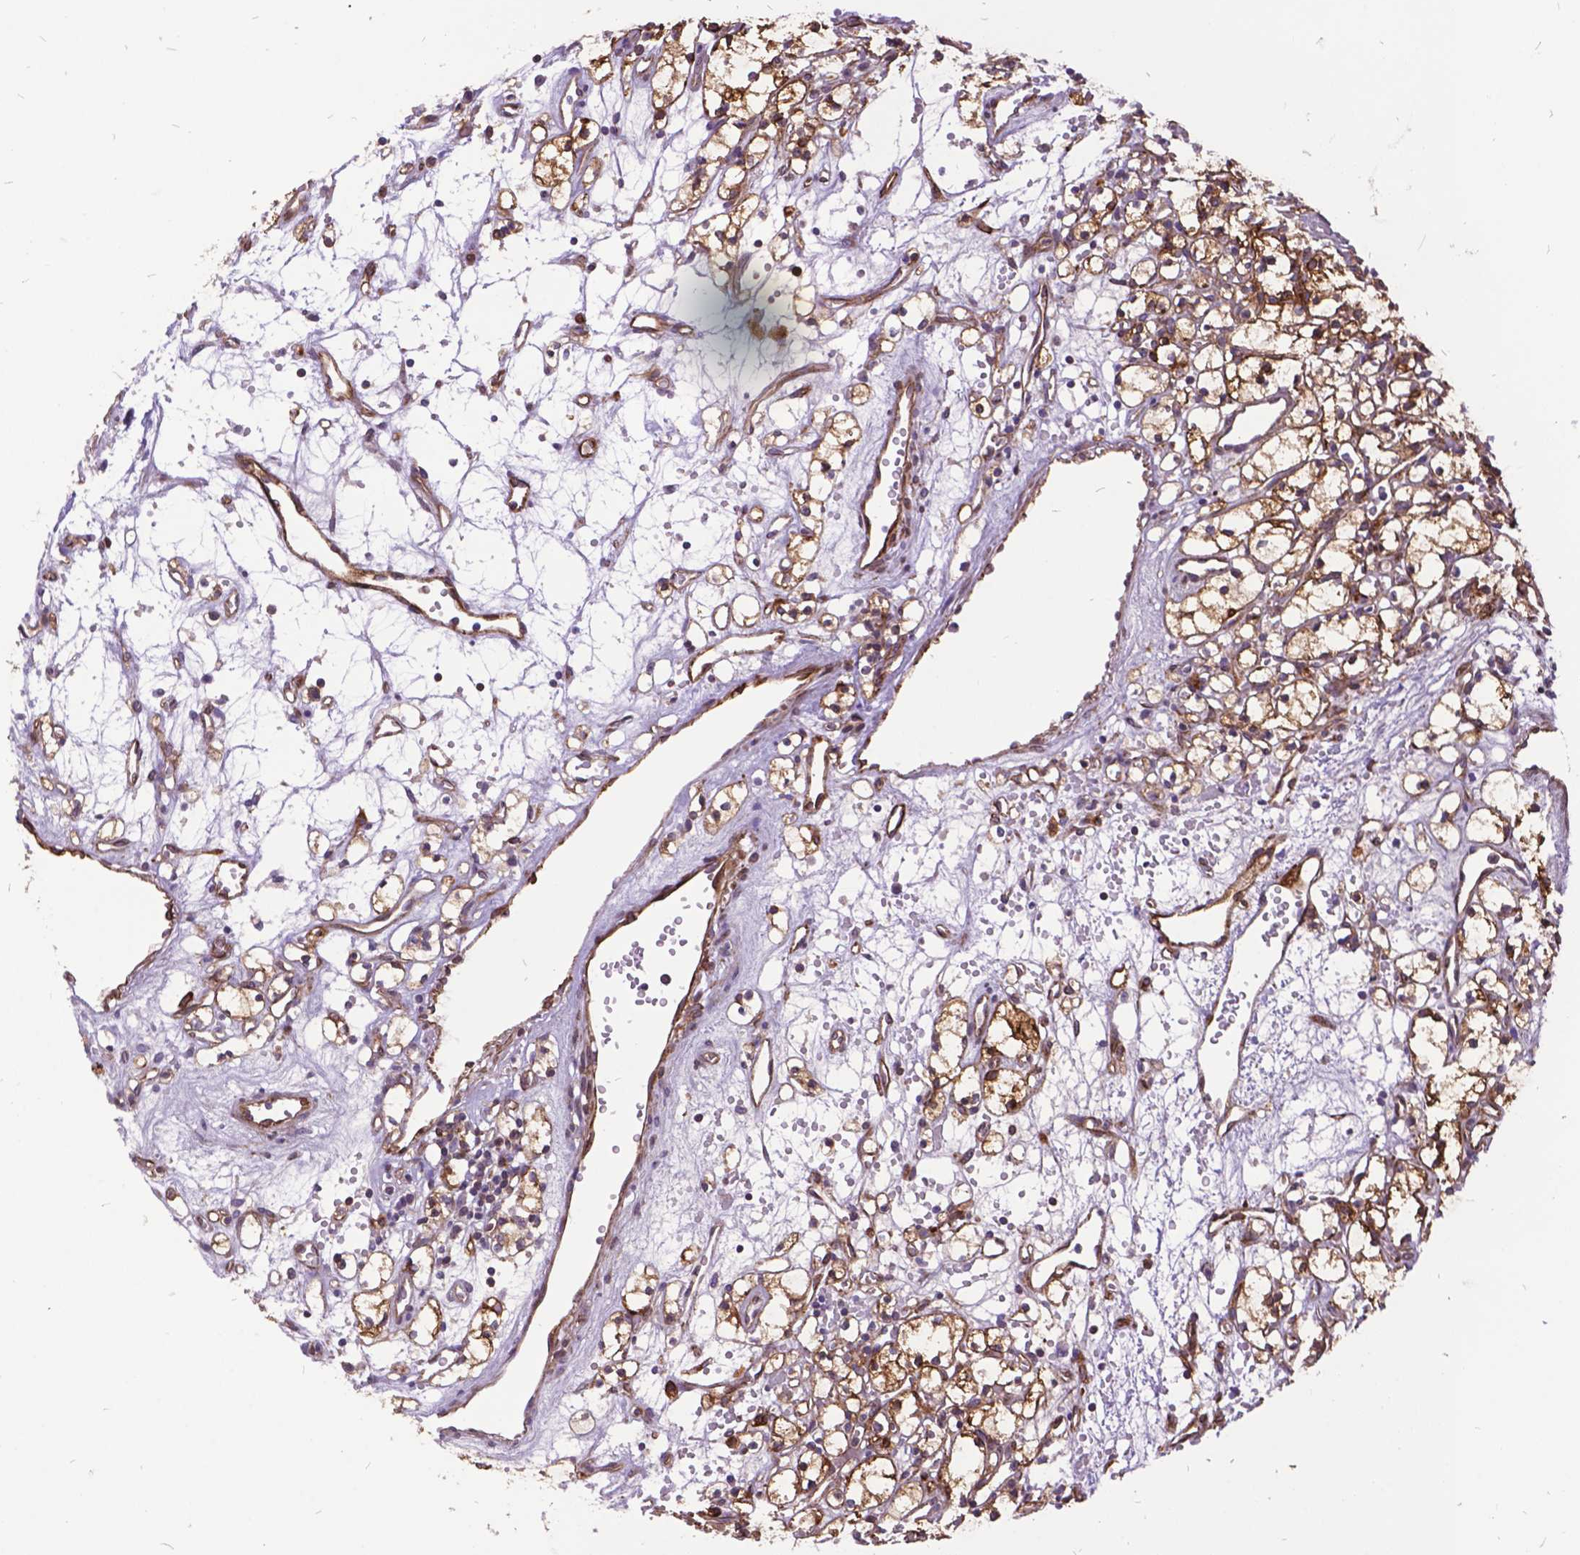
{"staining": {"intensity": "moderate", "quantity": "25%-75%", "location": "cytoplasmic/membranous"}, "tissue": "renal cancer", "cell_type": "Tumor cells", "image_type": "cancer", "snomed": [{"axis": "morphology", "description": "Adenocarcinoma, NOS"}, {"axis": "topography", "description": "Kidney"}], "caption": "Immunohistochemistry (IHC) micrograph of renal adenocarcinoma stained for a protein (brown), which shows medium levels of moderate cytoplasmic/membranous staining in about 25%-75% of tumor cells.", "gene": "GRB7", "patient": {"sex": "female", "age": 59}}